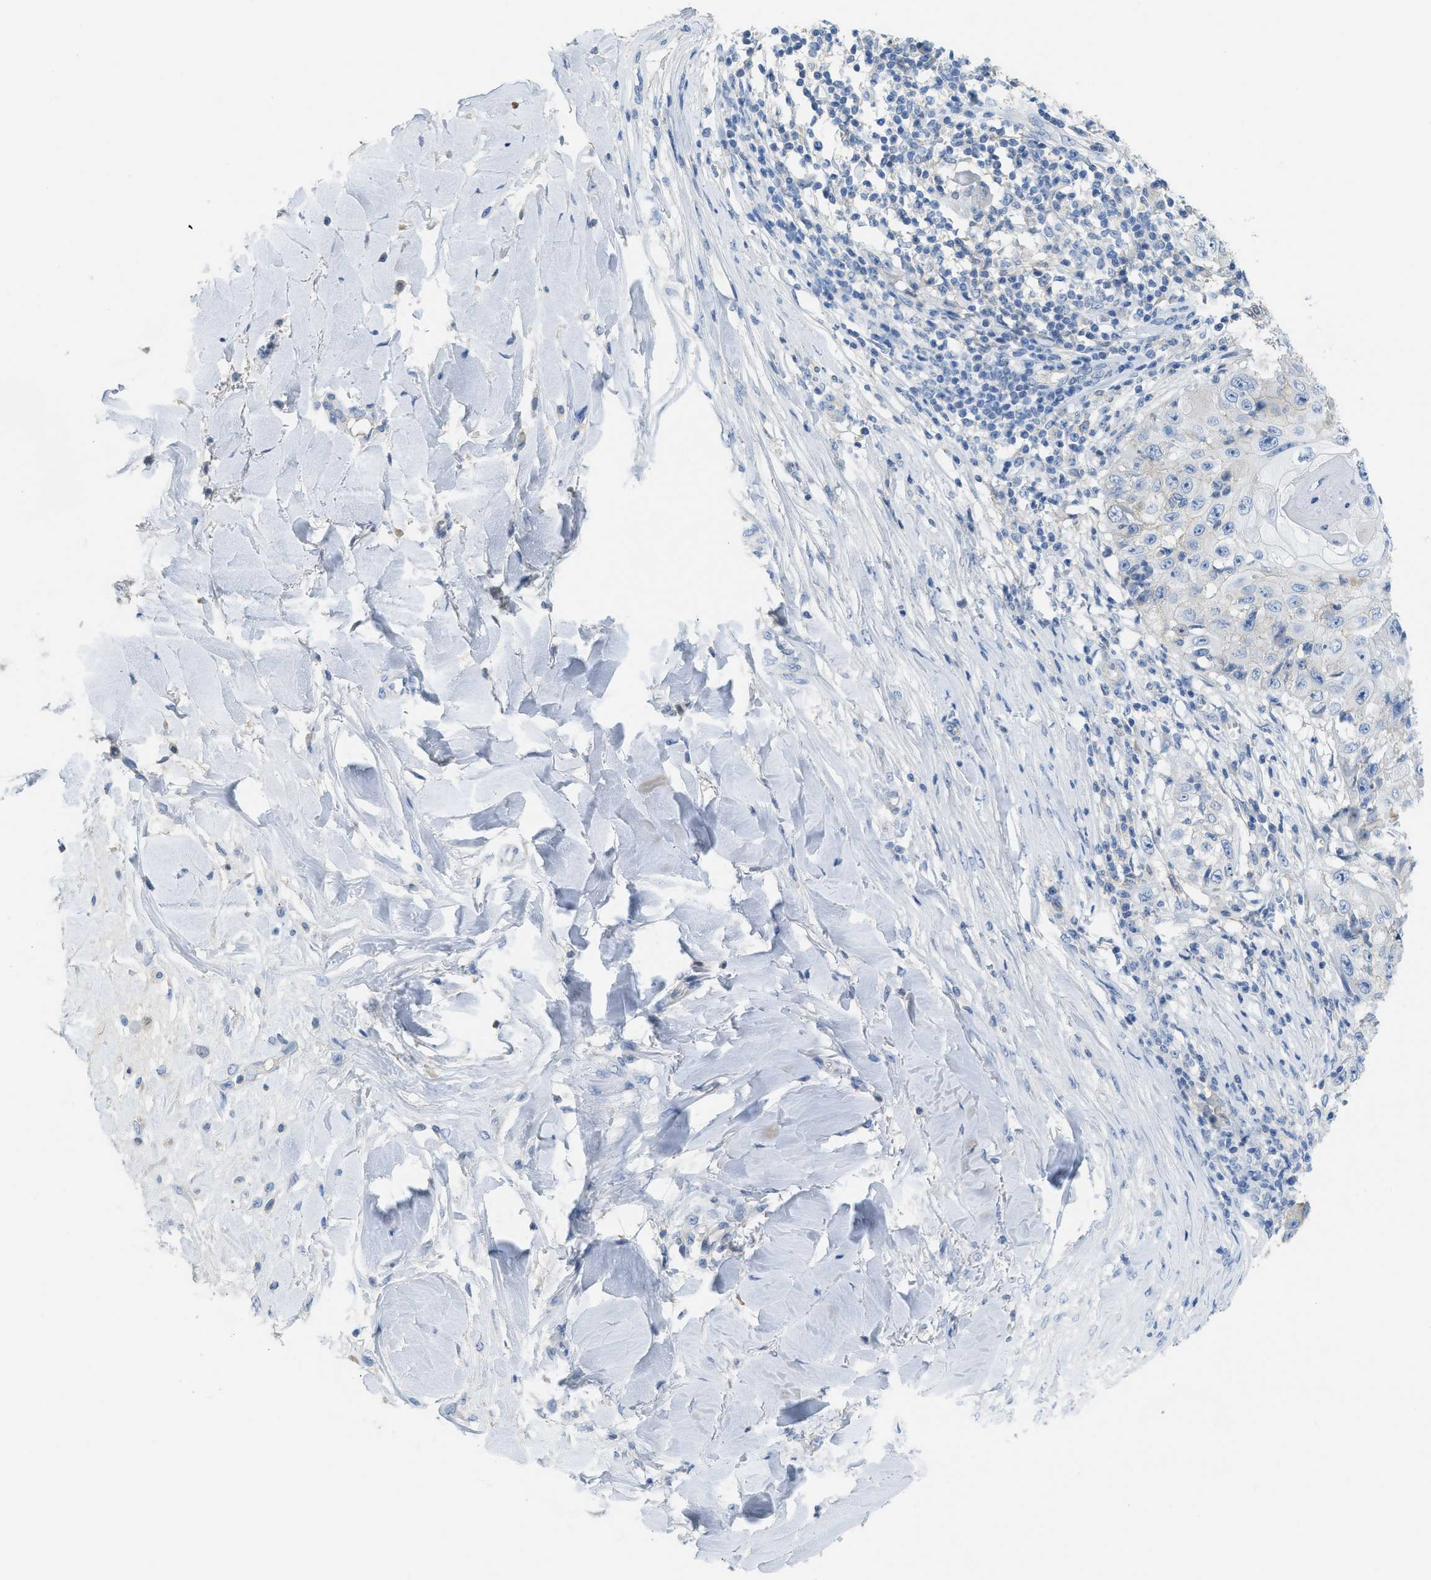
{"staining": {"intensity": "negative", "quantity": "none", "location": "none"}, "tissue": "skin cancer", "cell_type": "Tumor cells", "image_type": "cancer", "snomed": [{"axis": "morphology", "description": "Squamous cell carcinoma, NOS"}, {"axis": "topography", "description": "Skin"}], "caption": "There is no significant positivity in tumor cells of skin squamous cell carcinoma.", "gene": "CNNM4", "patient": {"sex": "male", "age": 86}}